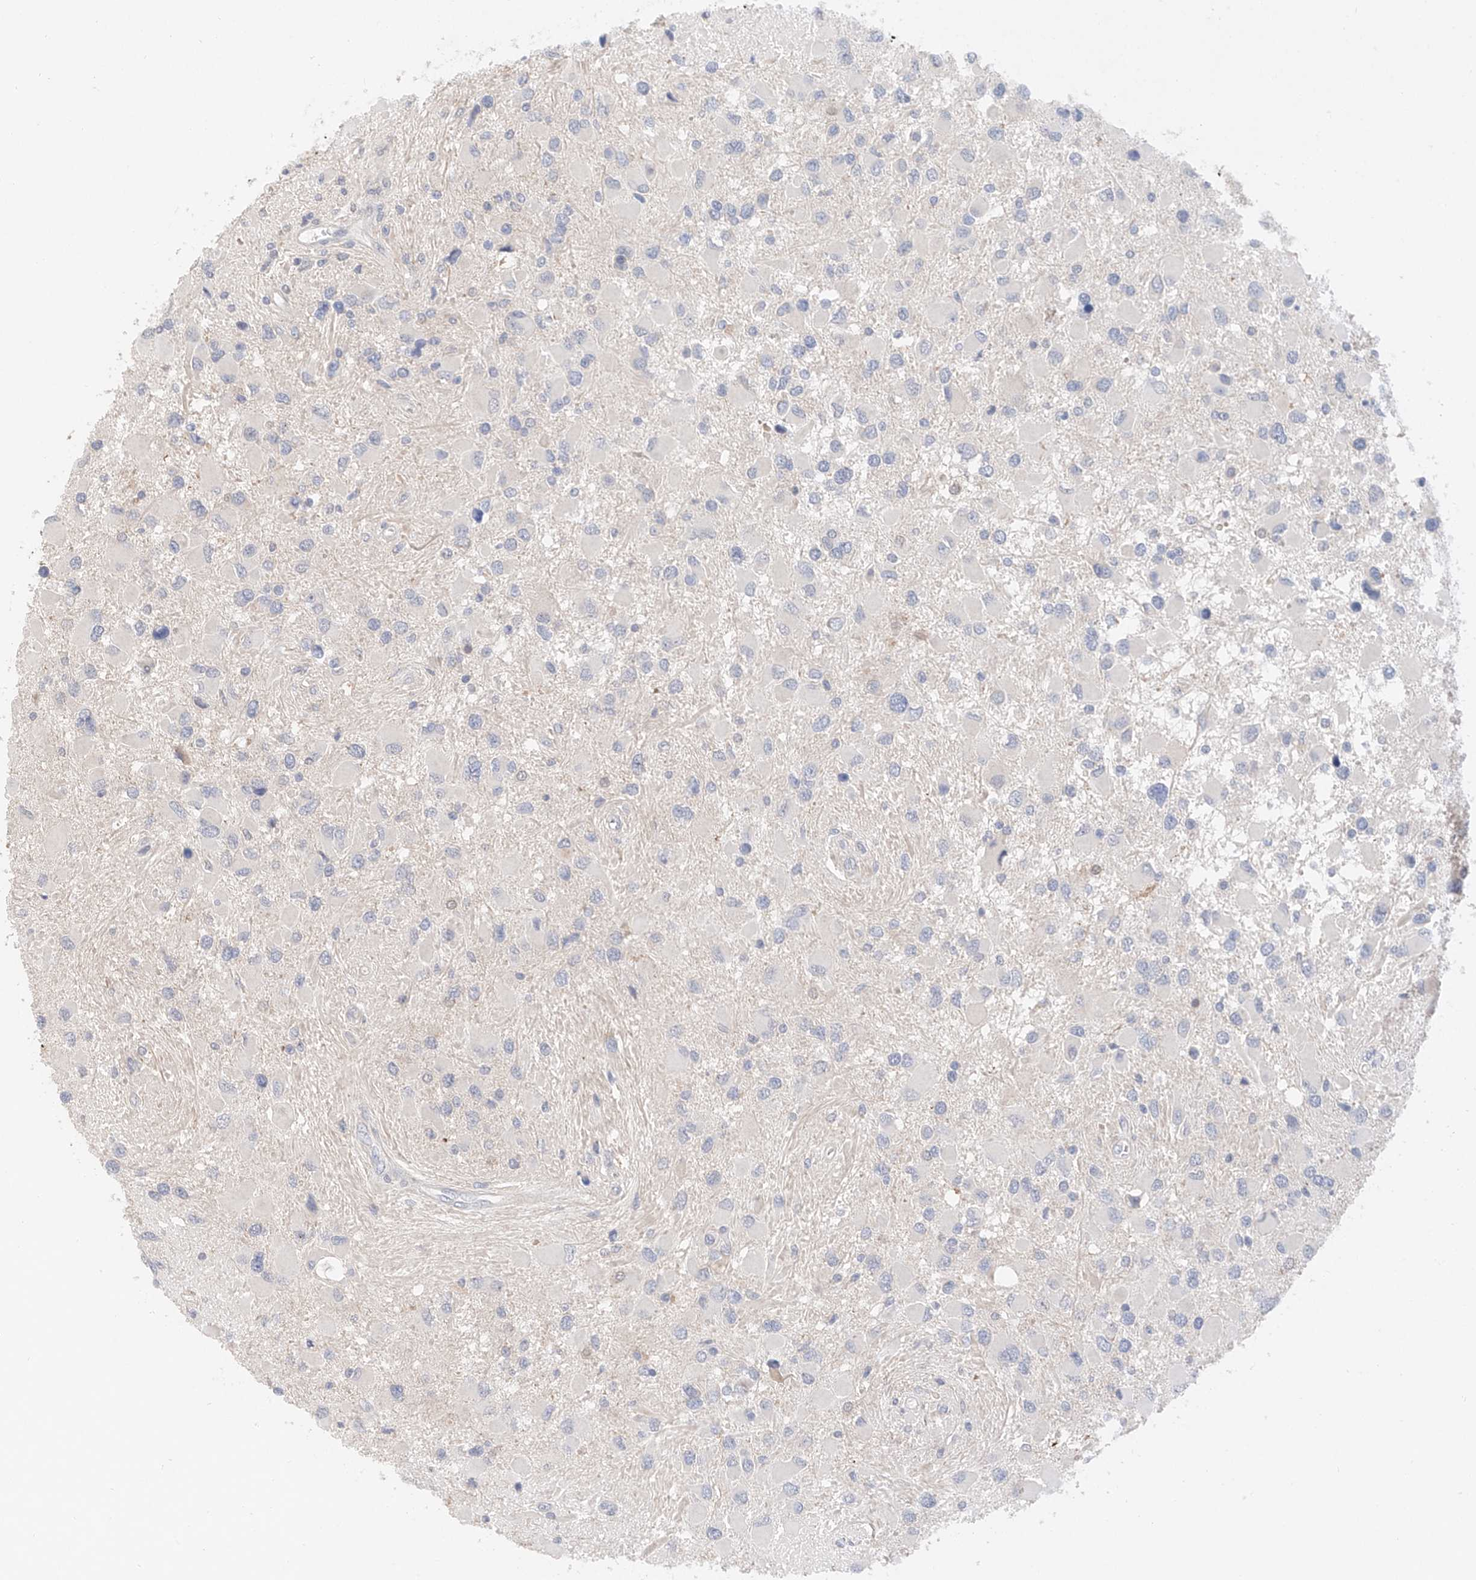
{"staining": {"intensity": "negative", "quantity": "none", "location": "none"}, "tissue": "glioma", "cell_type": "Tumor cells", "image_type": "cancer", "snomed": [{"axis": "morphology", "description": "Glioma, malignant, High grade"}, {"axis": "topography", "description": "Brain"}], "caption": "Glioma was stained to show a protein in brown. There is no significant expression in tumor cells.", "gene": "FUCA2", "patient": {"sex": "male", "age": 53}}